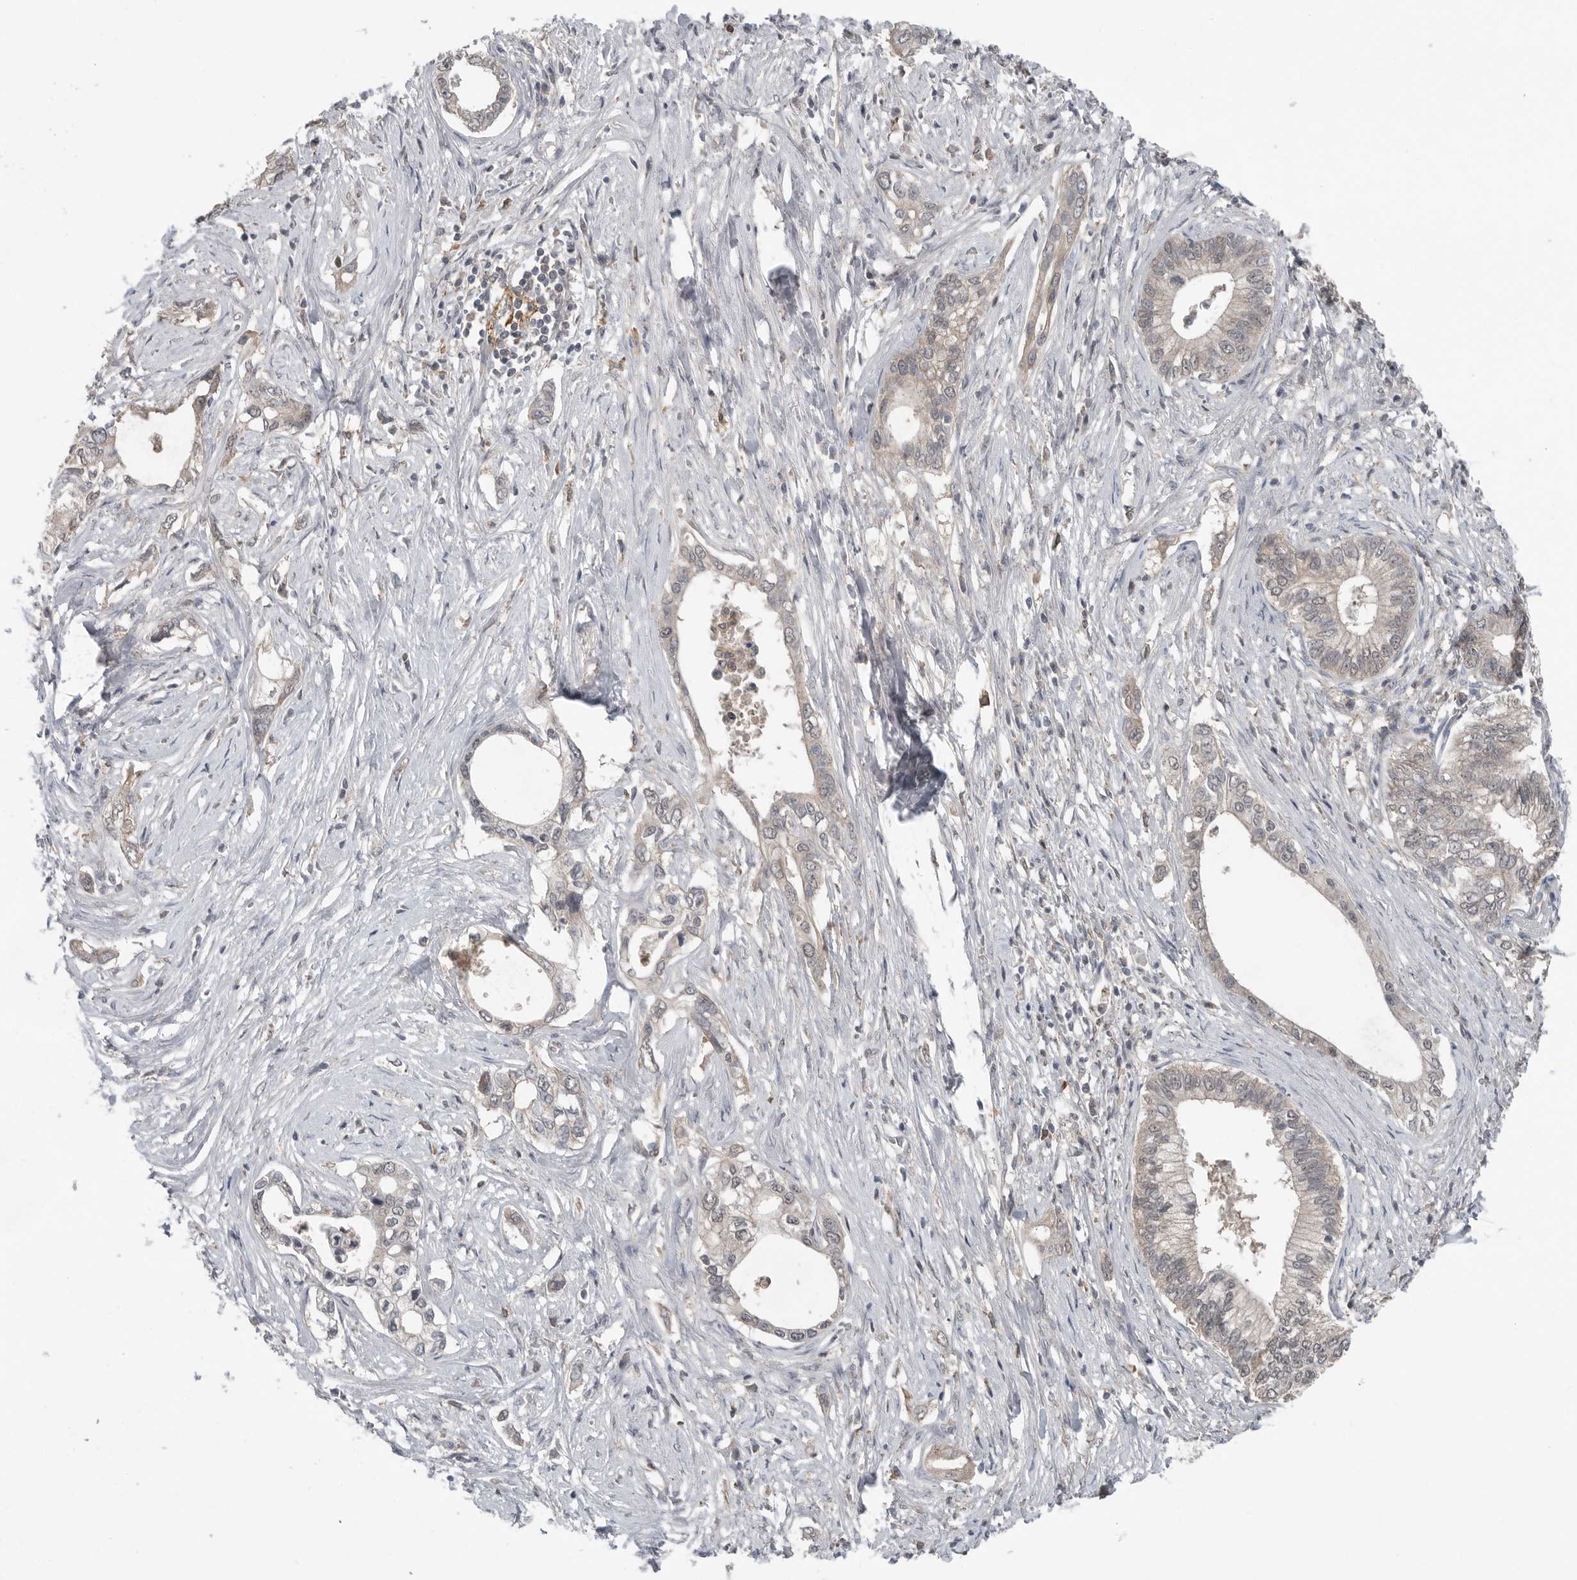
{"staining": {"intensity": "weak", "quantity": "<25%", "location": "cytoplasmic/membranous"}, "tissue": "pancreatic cancer", "cell_type": "Tumor cells", "image_type": "cancer", "snomed": [{"axis": "morphology", "description": "Normal tissue, NOS"}, {"axis": "morphology", "description": "Adenocarcinoma, NOS"}, {"axis": "topography", "description": "Pancreas"}, {"axis": "topography", "description": "Peripheral nerve tissue"}], "caption": "Tumor cells show no significant protein positivity in adenocarcinoma (pancreatic).", "gene": "SCP2", "patient": {"sex": "male", "age": 59}}